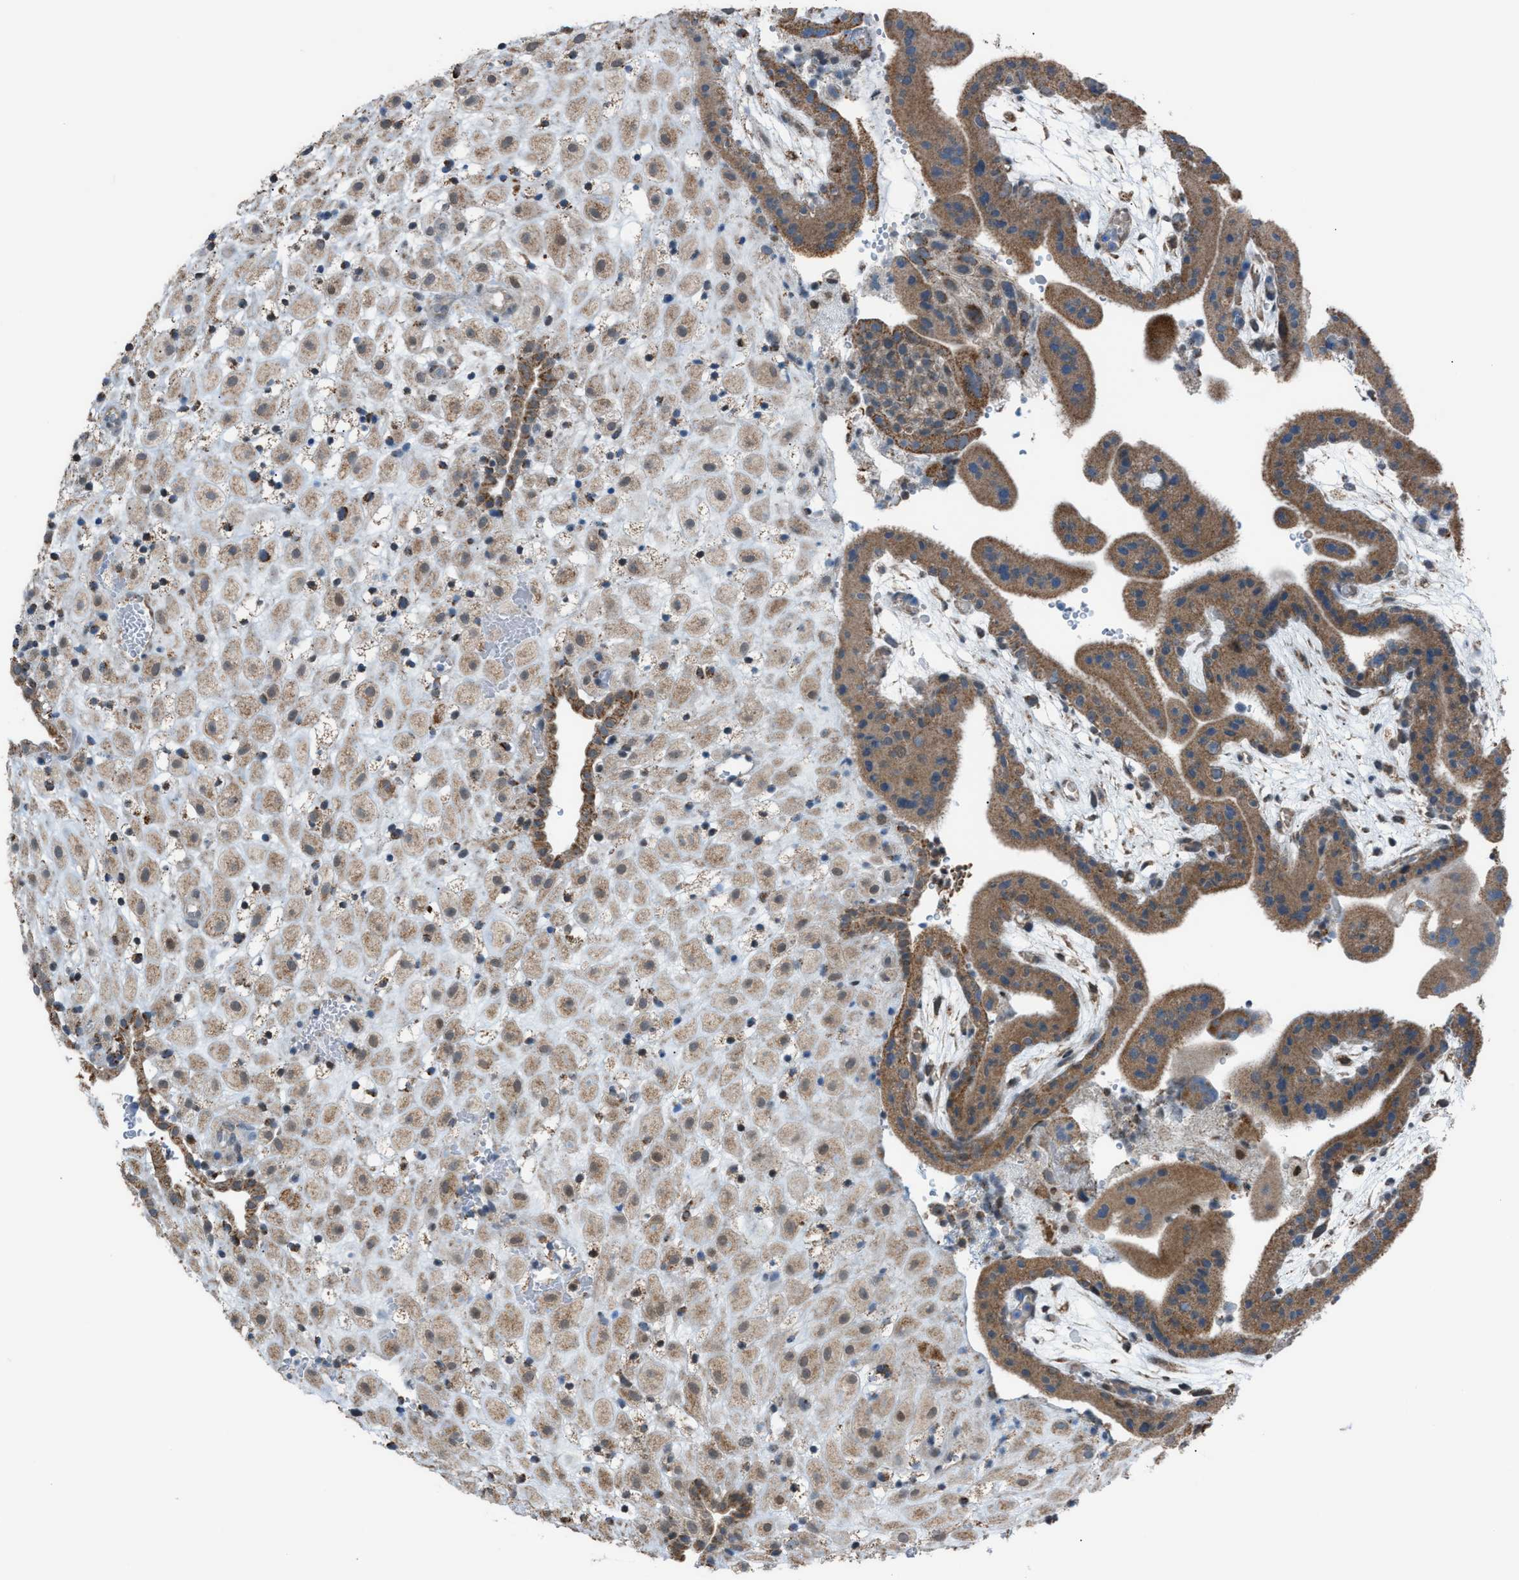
{"staining": {"intensity": "moderate", "quantity": ">75%", "location": "cytoplasmic/membranous"}, "tissue": "placenta", "cell_type": "Decidual cells", "image_type": "normal", "snomed": [{"axis": "morphology", "description": "Normal tissue, NOS"}, {"axis": "topography", "description": "Placenta"}], "caption": "A histopathology image showing moderate cytoplasmic/membranous staining in approximately >75% of decidual cells in unremarkable placenta, as visualized by brown immunohistochemical staining.", "gene": "SRM", "patient": {"sex": "female", "age": 18}}